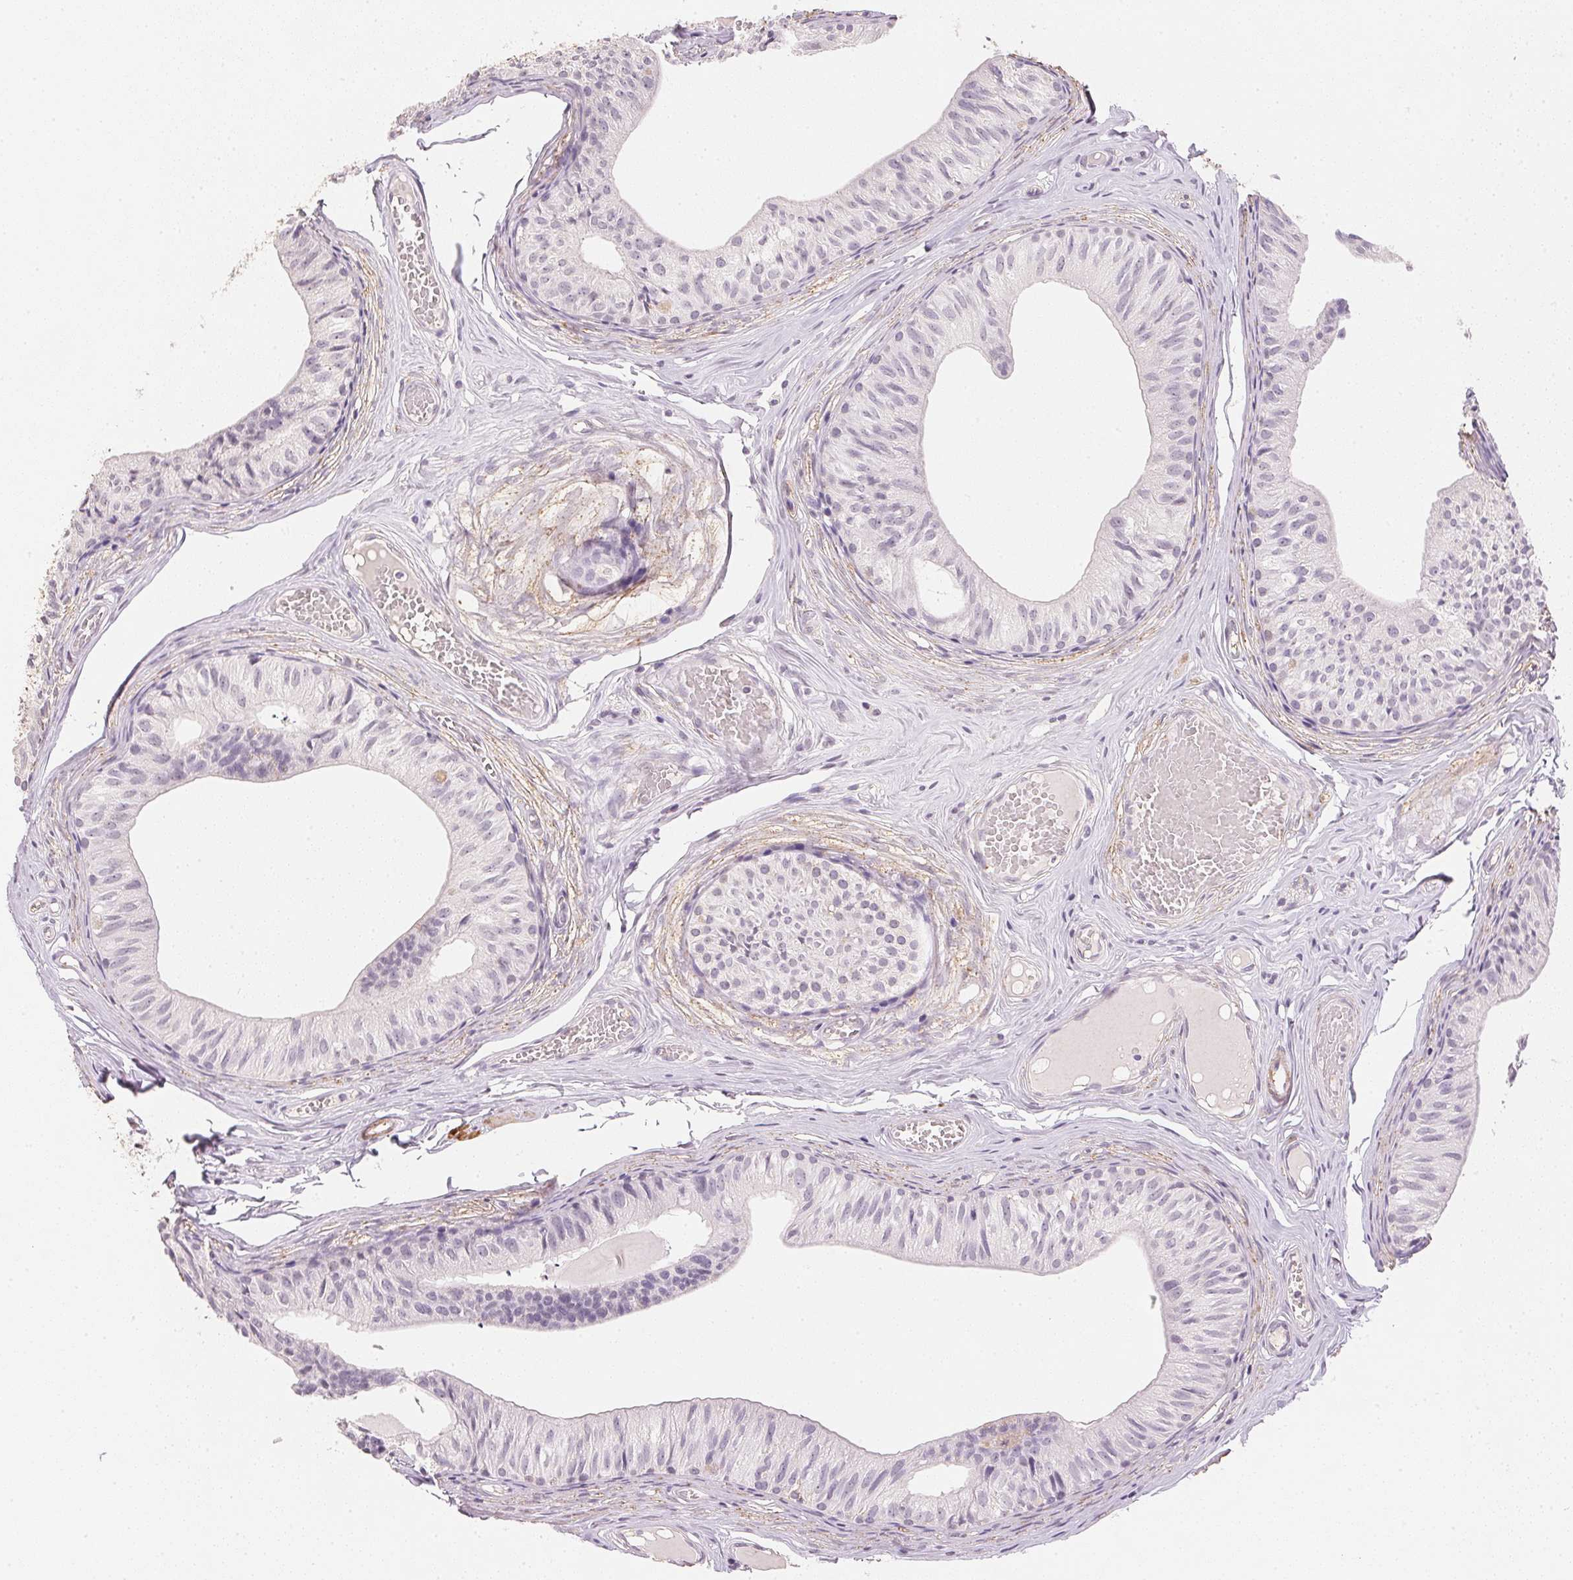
{"staining": {"intensity": "negative", "quantity": "none", "location": "none"}, "tissue": "epididymis", "cell_type": "Glandular cells", "image_type": "normal", "snomed": [{"axis": "morphology", "description": "Normal tissue, NOS"}, {"axis": "topography", "description": "Epididymis"}], "caption": "Photomicrograph shows no protein staining in glandular cells of normal epididymis.", "gene": "SMTN", "patient": {"sex": "male", "age": 25}}